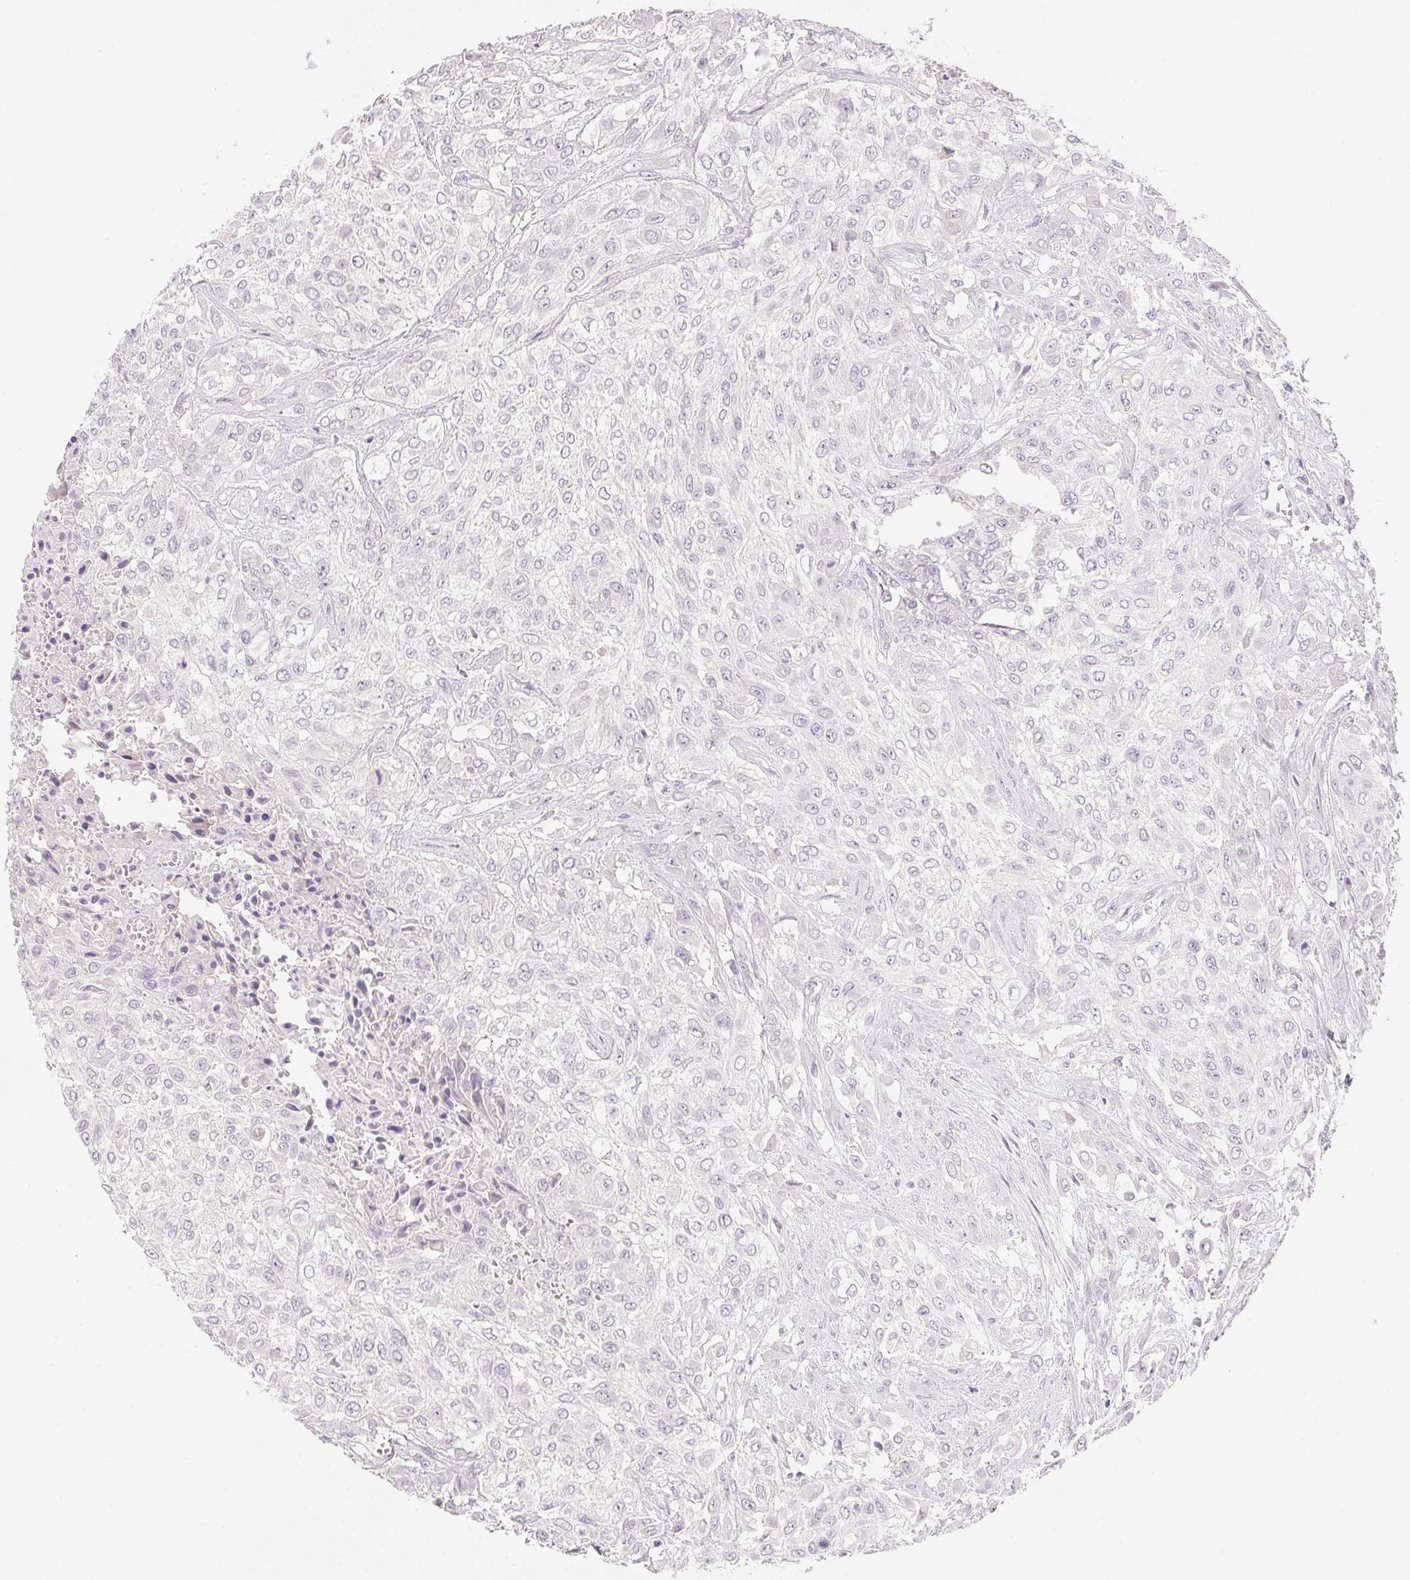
{"staining": {"intensity": "negative", "quantity": "none", "location": "none"}, "tissue": "urothelial cancer", "cell_type": "Tumor cells", "image_type": "cancer", "snomed": [{"axis": "morphology", "description": "Urothelial carcinoma, High grade"}, {"axis": "topography", "description": "Urinary bladder"}], "caption": "The histopathology image demonstrates no significant staining in tumor cells of urothelial cancer. (DAB (3,3'-diaminobenzidine) IHC visualized using brightfield microscopy, high magnification).", "gene": "MCOLN3", "patient": {"sex": "male", "age": 57}}